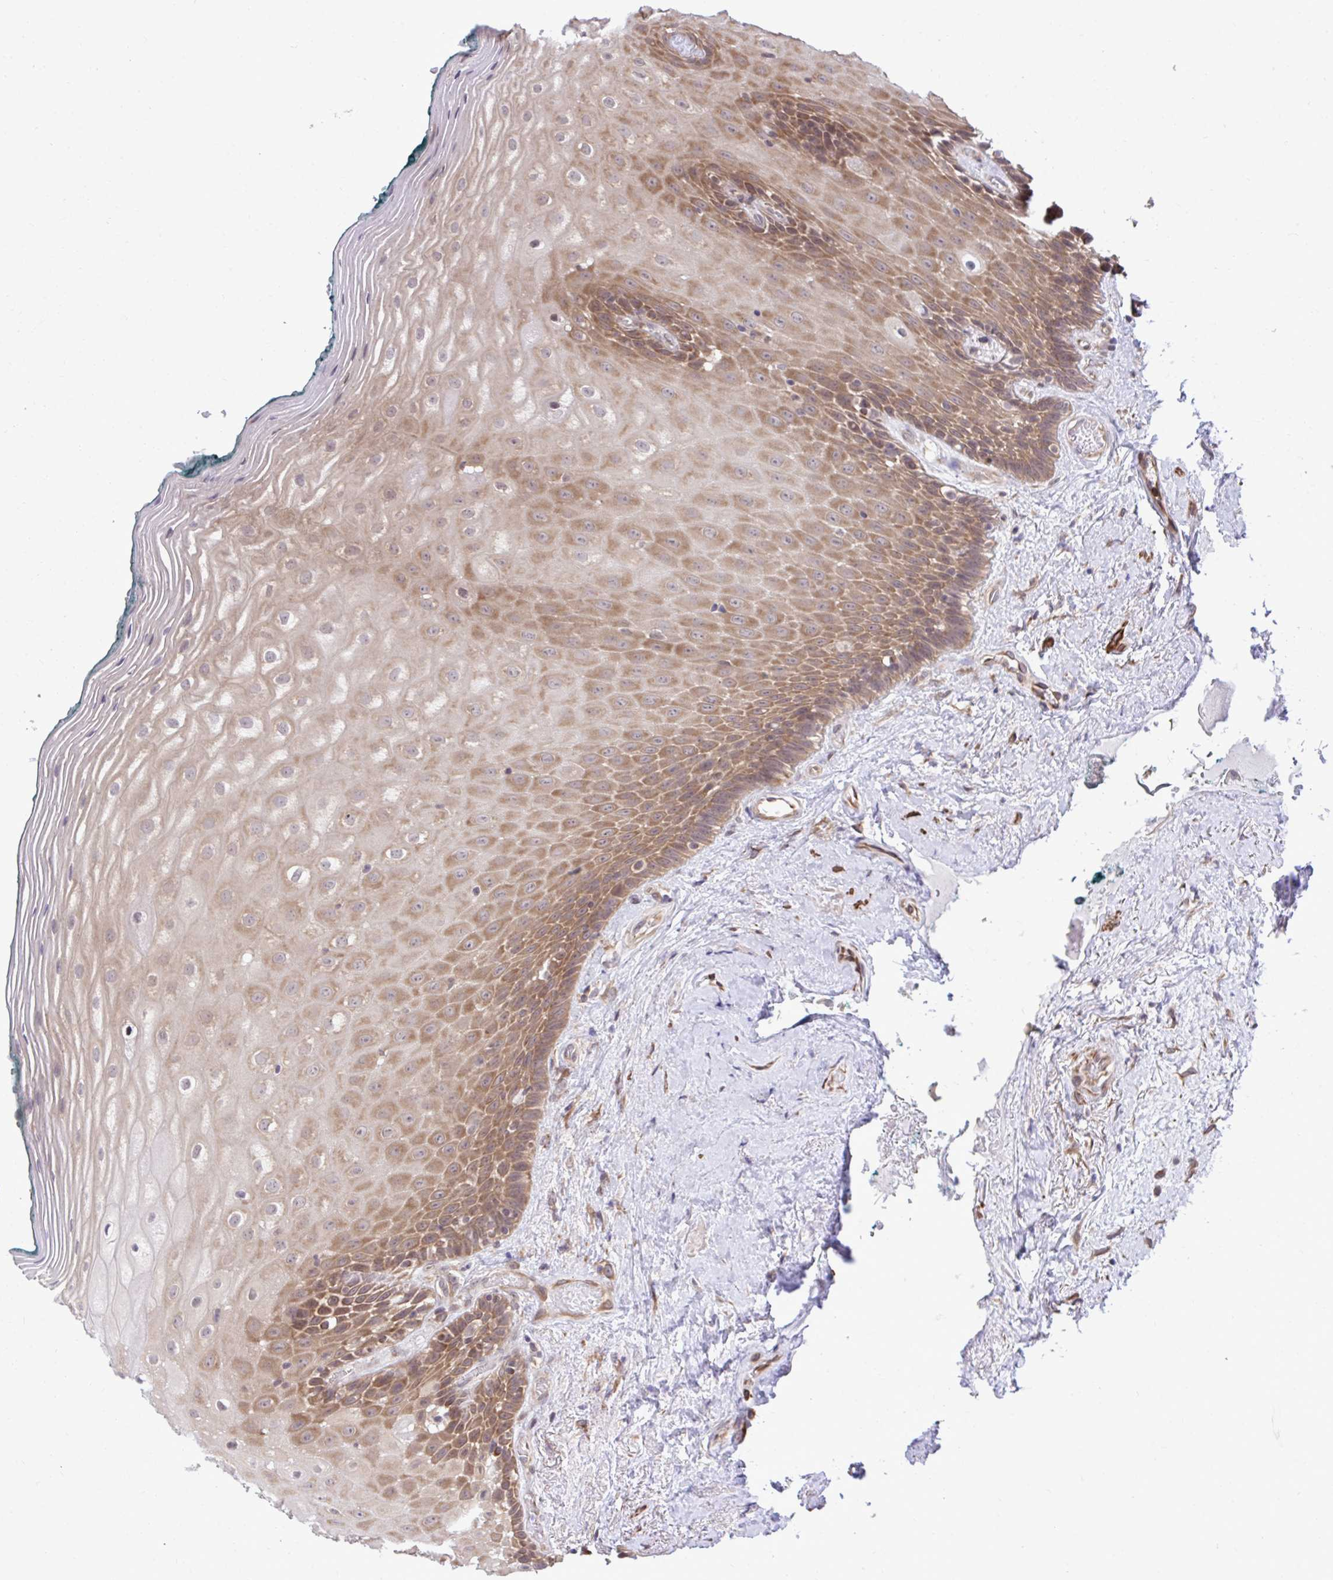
{"staining": {"intensity": "moderate", "quantity": "25%-75%", "location": "cytoplasmic/membranous"}, "tissue": "oral mucosa", "cell_type": "Squamous epithelial cells", "image_type": "normal", "snomed": [{"axis": "morphology", "description": "Normal tissue, NOS"}, {"axis": "morphology", "description": "Squamous cell carcinoma, NOS"}, {"axis": "topography", "description": "Oral tissue"}, {"axis": "topography", "description": "Head-Neck"}], "caption": "Human oral mucosa stained for a protein (brown) shows moderate cytoplasmic/membranous positive staining in about 25%-75% of squamous epithelial cells.", "gene": "RPS15", "patient": {"sex": "male", "age": 64}}